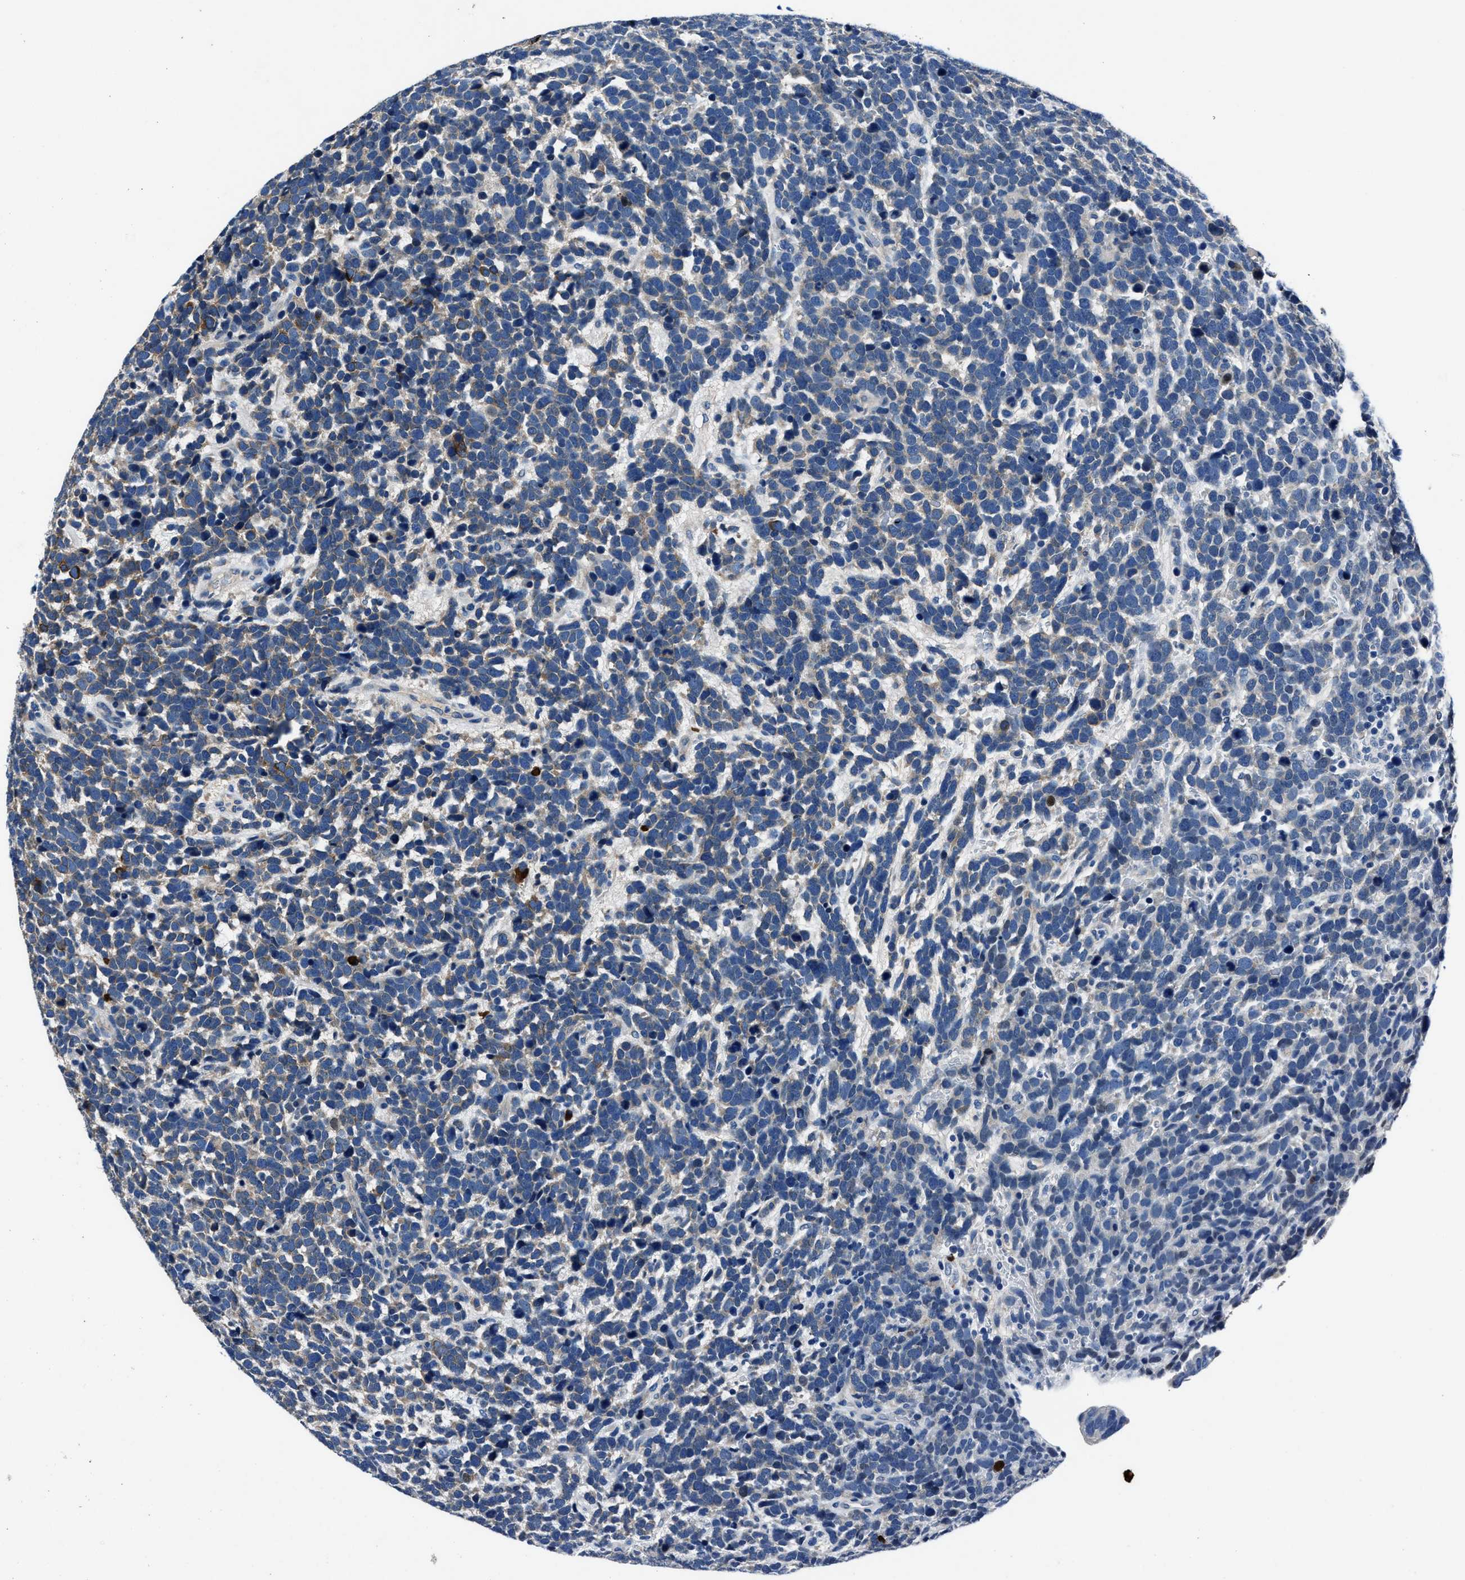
{"staining": {"intensity": "weak", "quantity": "<25%", "location": "cytoplasmic/membranous"}, "tissue": "urothelial cancer", "cell_type": "Tumor cells", "image_type": "cancer", "snomed": [{"axis": "morphology", "description": "Urothelial carcinoma, High grade"}, {"axis": "topography", "description": "Urinary bladder"}], "caption": "Protein analysis of urothelial cancer displays no significant staining in tumor cells.", "gene": "NACAD", "patient": {"sex": "female", "age": 82}}